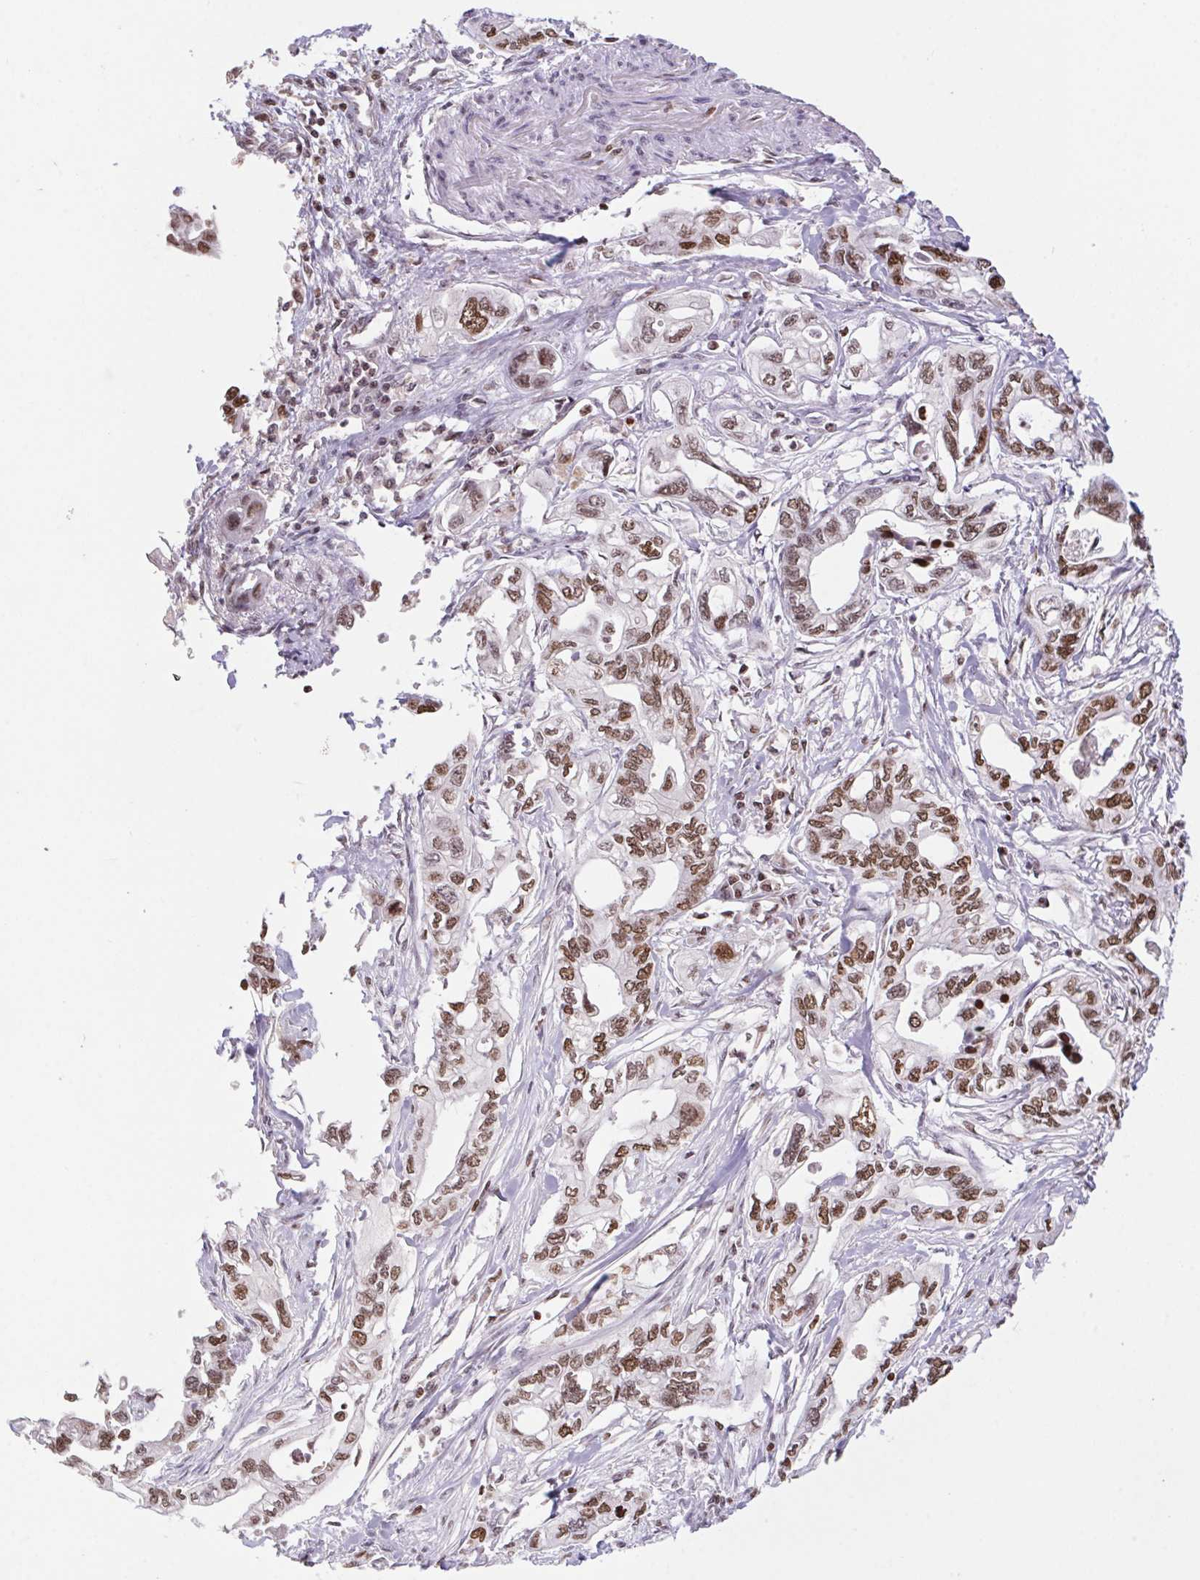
{"staining": {"intensity": "moderate", "quantity": ">75%", "location": "nuclear"}, "tissue": "pancreatic cancer", "cell_type": "Tumor cells", "image_type": "cancer", "snomed": [{"axis": "morphology", "description": "Adenocarcinoma, NOS"}, {"axis": "topography", "description": "Pancreas"}], "caption": "Protein staining shows moderate nuclear staining in approximately >75% of tumor cells in adenocarcinoma (pancreatic). (IHC, brightfield microscopy, high magnification).", "gene": "POLD3", "patient": {"sex": "male", "age": 68}}